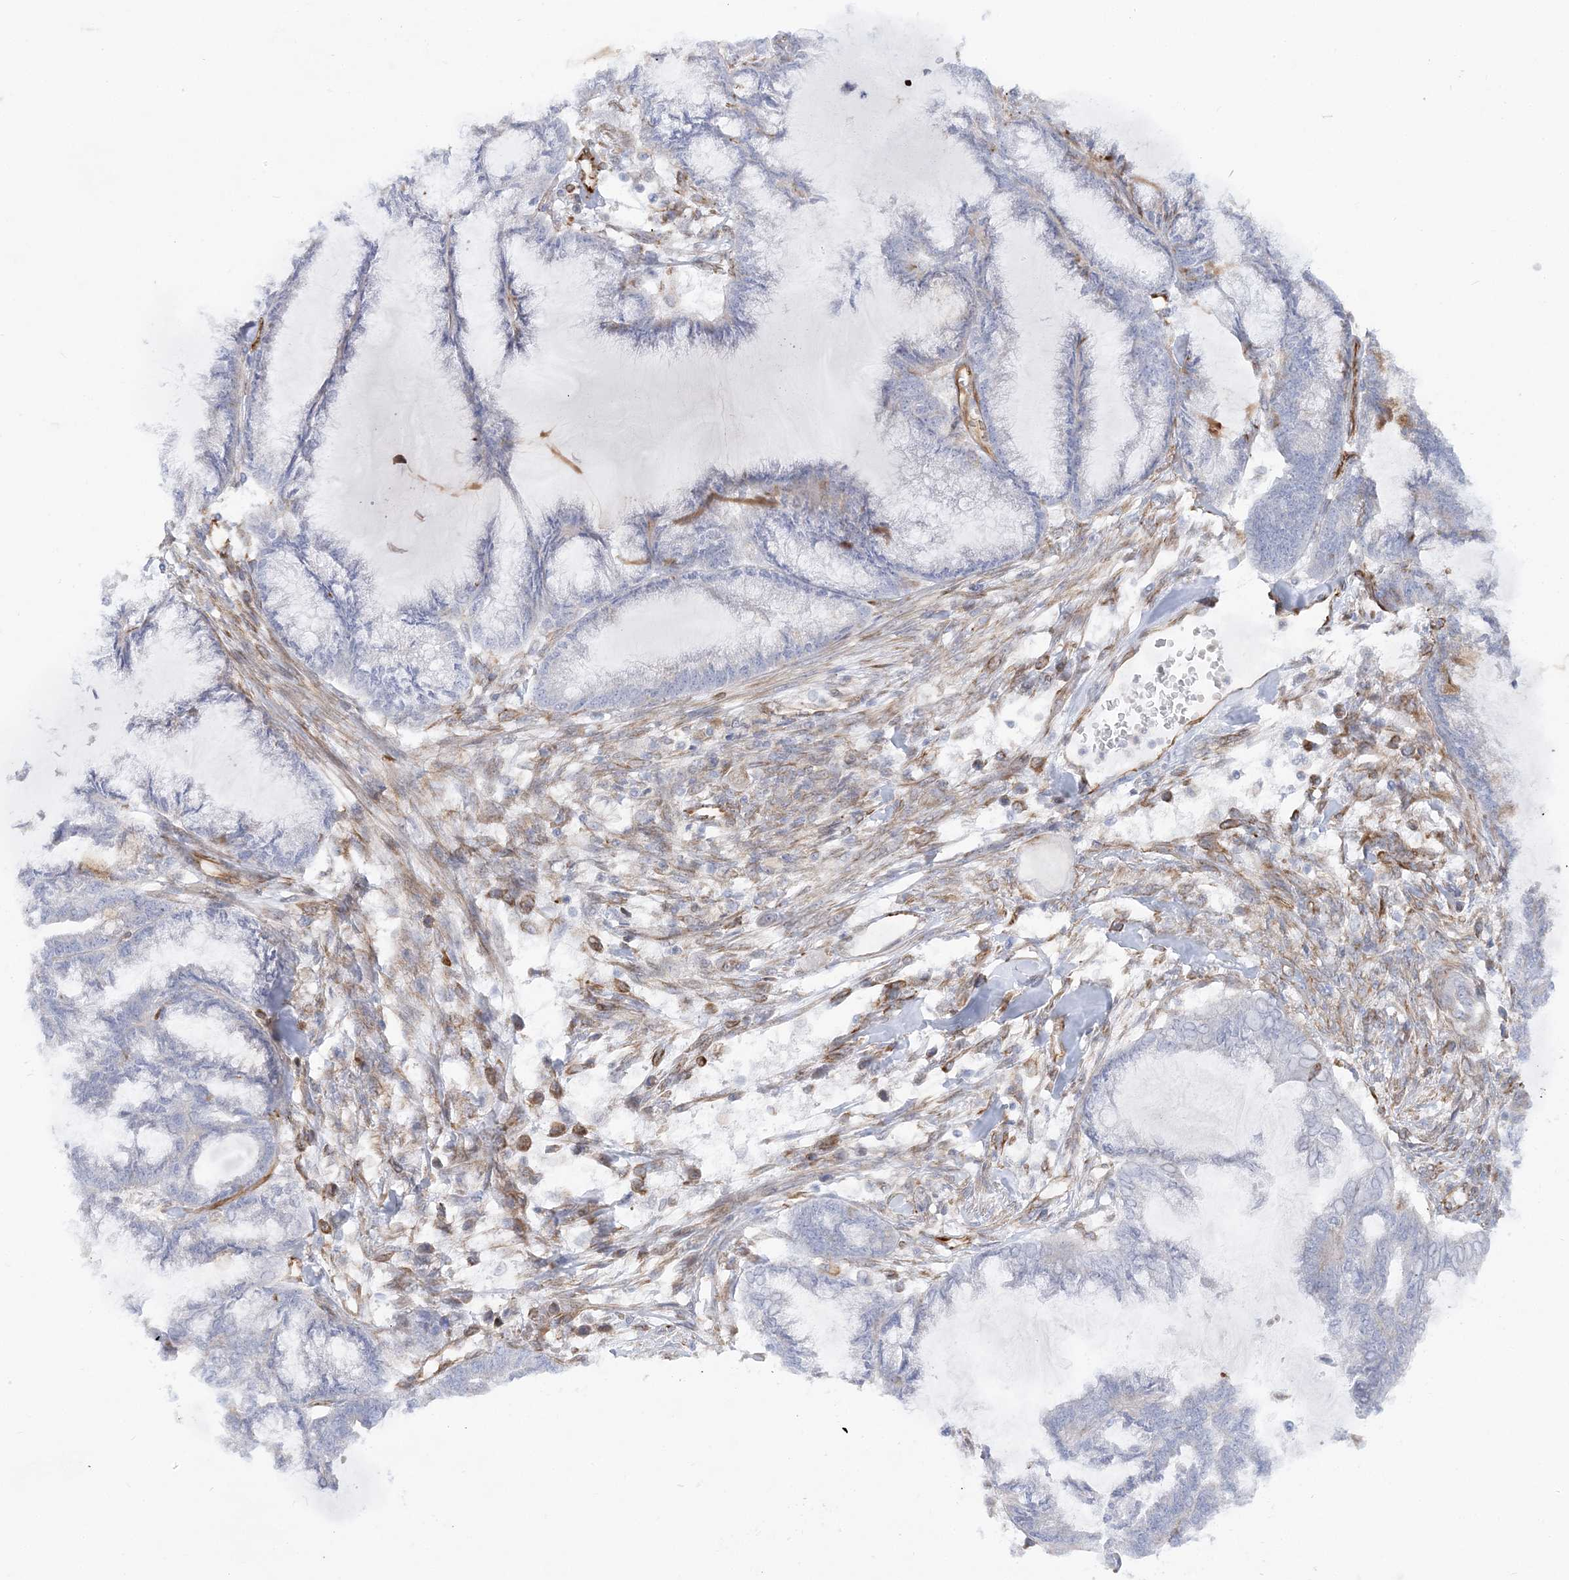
{"staining": {"intensity": "negative", "quantity": "none", "location": "none"}, "tissue": "endometrial cancer", "cell_type": "Tumor cells", "image_type": "cancer", "snomed": [{"axis": "morphology", "description": "Adenocarcinoma, NOS"}, {"axis": "topography", "description": "Endometrium"}], "caption": "The image exhibits no significant staining in tumor cells of endometrial adenocarcinoma.", "gene": "SCLT1", "patient": {"sex": "female", "age": 86}}